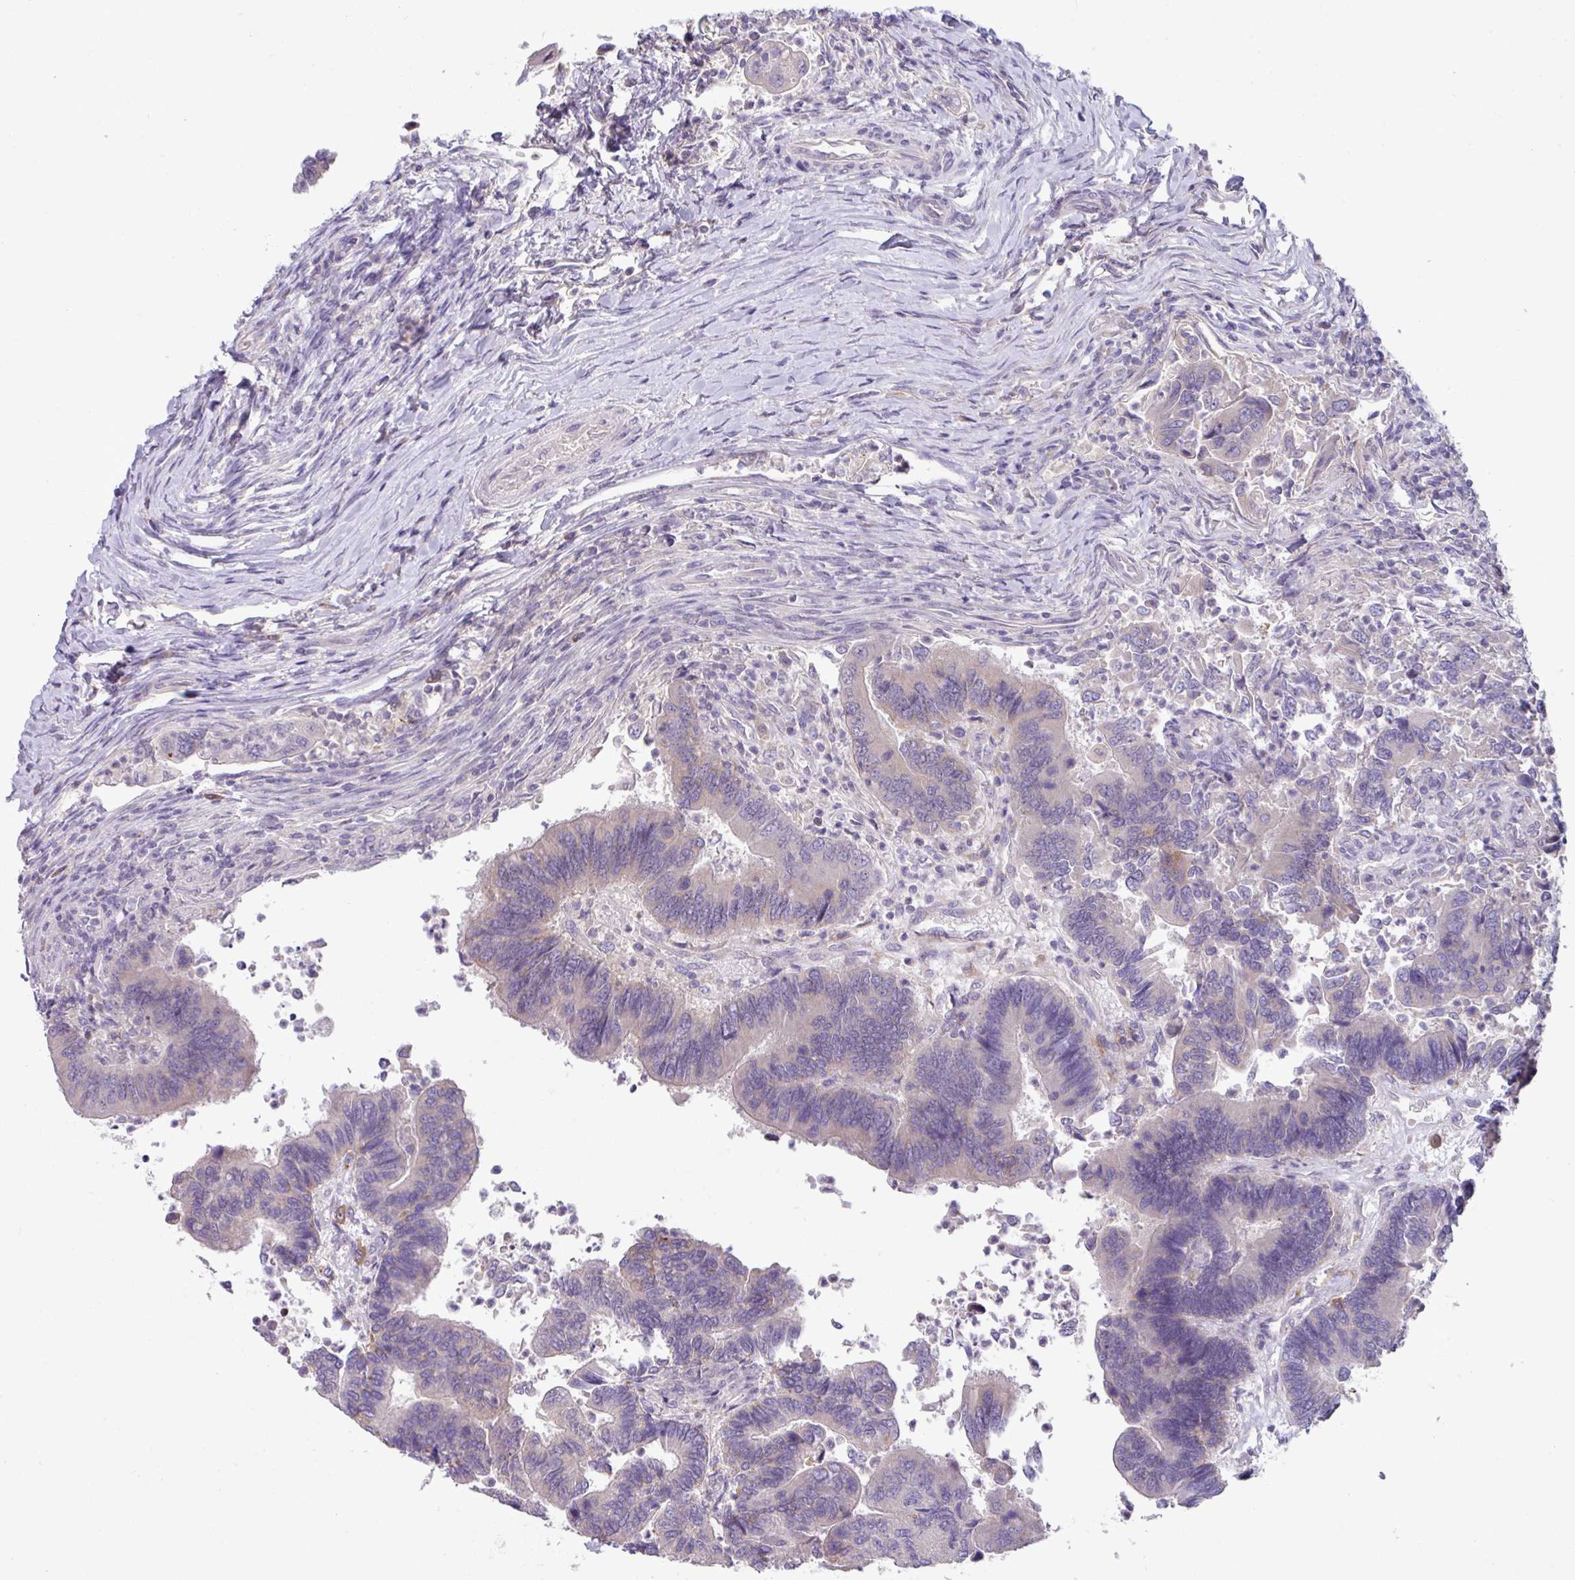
{"staining": {"intensity": "strong", "quantity": "<25%", "location": "cytoplasmic/membranous"}, "tissue": "colorectal cancer", "cell_type": "Tumor cells", "image_type": "cancer", "snomed": [{"axis": "morphology", "description": "Adenocarcinoma, NOS"}, {"axis": "topography", "description": "Colon"}], "caption": "Protein analysis of colorectal cancer tissue shows strong cytoplasmic/membranous staining in approximately <25% of tumor cells.", "gene": "ZNF524", "patient": {"sex": "female", "age": 67}}